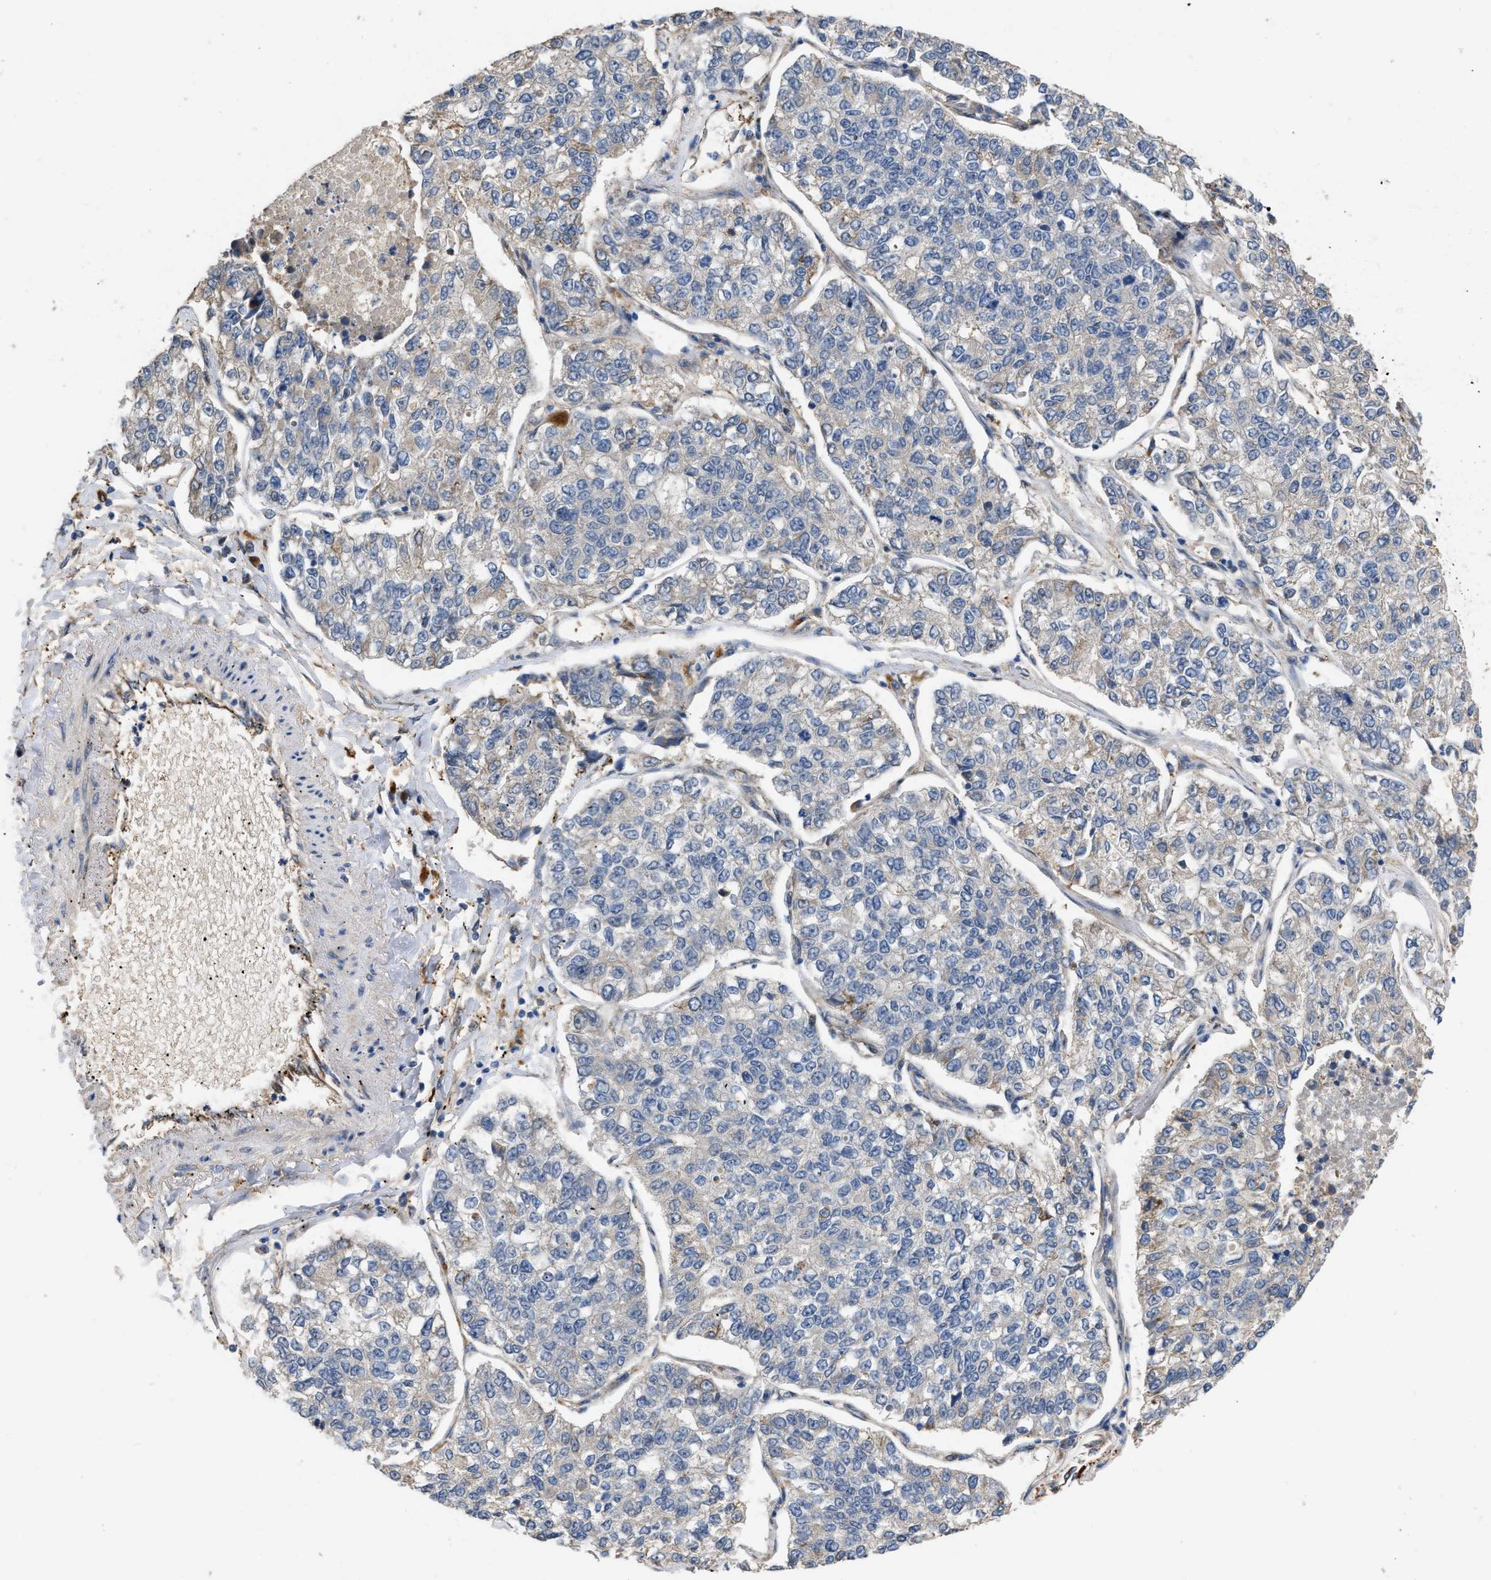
{"staining": {"intensity": "weak", "quantity": "<25%", "location": "cytoplasmic/membranous"}, "tissue": "lung cancer", "cell_type": "Tumor cells", "image_type": "cancer", "snomed": [{"axis": "morphology", "description": "Adenocarcinoma, NOS"}, {"axis": "topography", "description": "Lung"}], "caption": "IHC photomicrograph of human lung adenocarcinoma stained for a protein (brown), which displays no positivity in tumor cells.", "gene": "SLC4A11", "patient": {"sex": "male", "age": 49}}